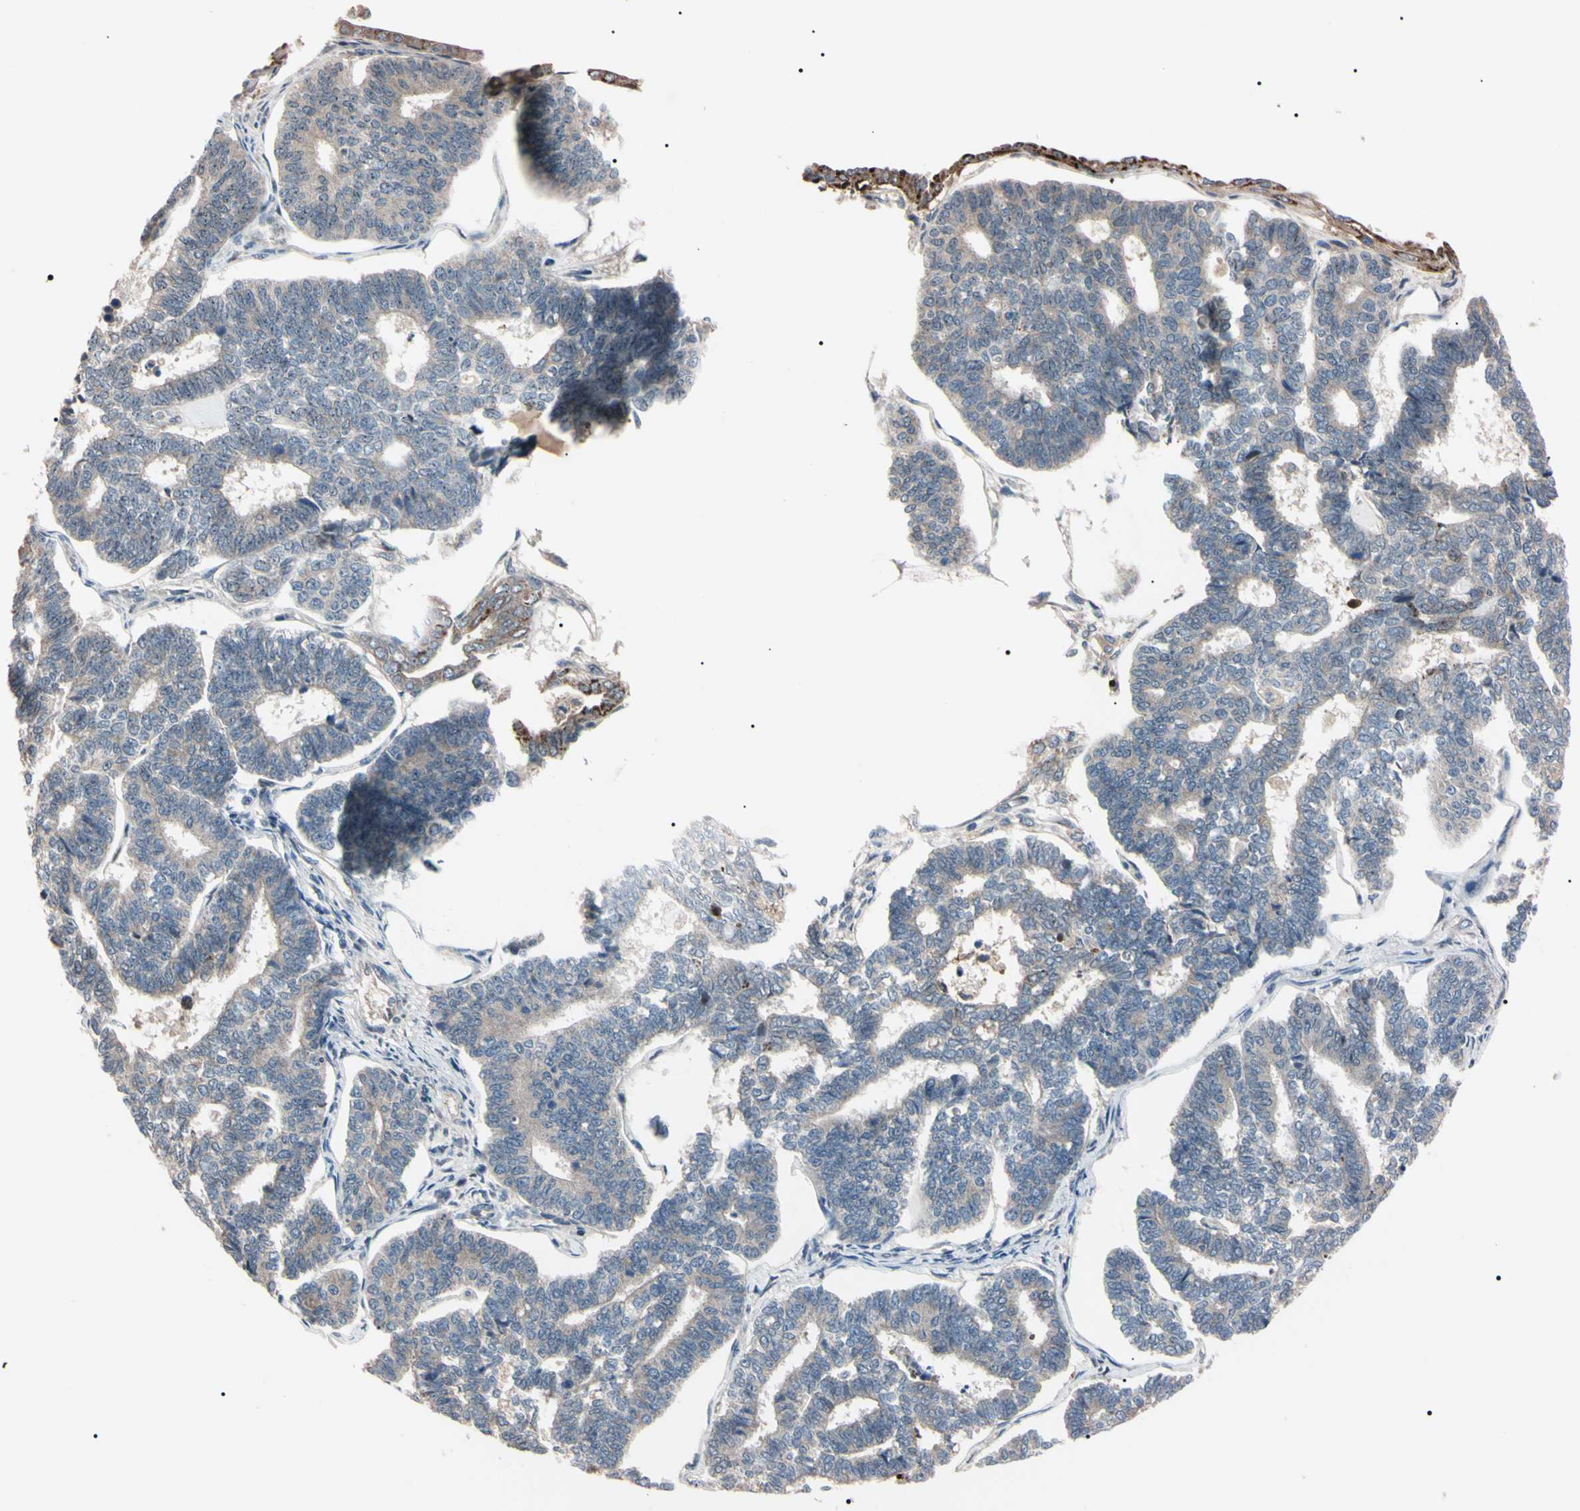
{"staining": {"intensity": "weak", "quantity": ">75%", "location": "cytoplasmic/membranous"}, "tissue": "endometrial cancer", "cell_type": "Tumor cells", "image_type": "cancer", "snomed": [{"axis": "morphology", "description": "Adenocarcinoma, NOS"}, {"axis": "topography", "description": "Endometrium"}], "caption": "Protein staining of endometrial adenocarcinoma tissue reveals weak cytoplasmic/membranous expression in approximately >75% of tumor cells.", "gene": "TRAF5", "patient": {"sex": "female", "age": 70}}